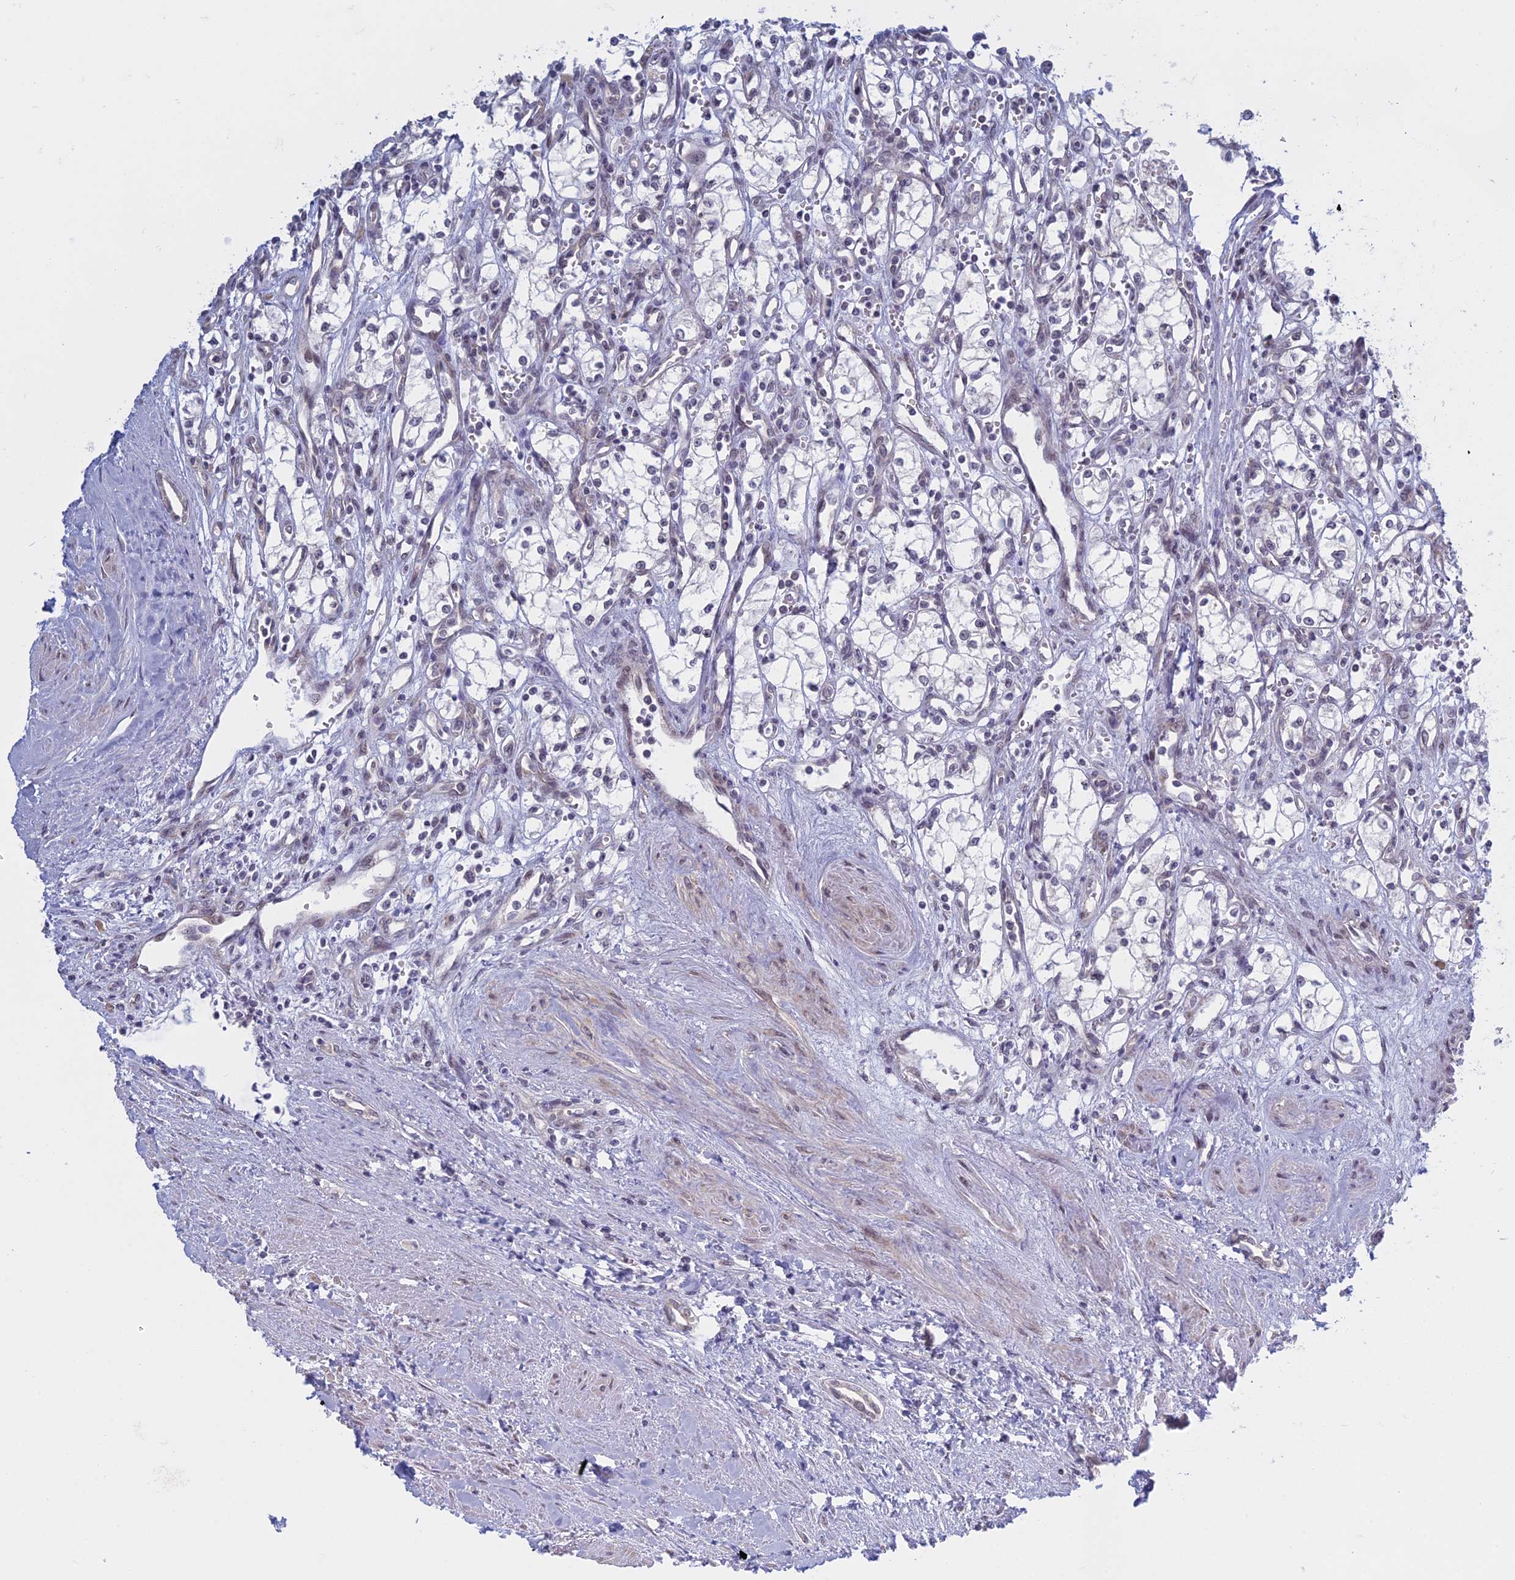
{"staining": {"intensity": "negative", "quantity": "none", "location": "none"}, "tissue": "renal cancer", "cell_type": "Tumor cells", "image_type": "cancer", "snomed": [{"axis": "morphology", "description": "Adenocarcinoma, NOS"}, {"axis": "topography", "description": "Kidney"}], "caption": "DAB immunohistochemical staining of renal cancer (adenocarcinoma) displays no significant expression in tumor cells.", "gene": "RPS19BP1", "patient": {"sex": "male", "age": 59}}